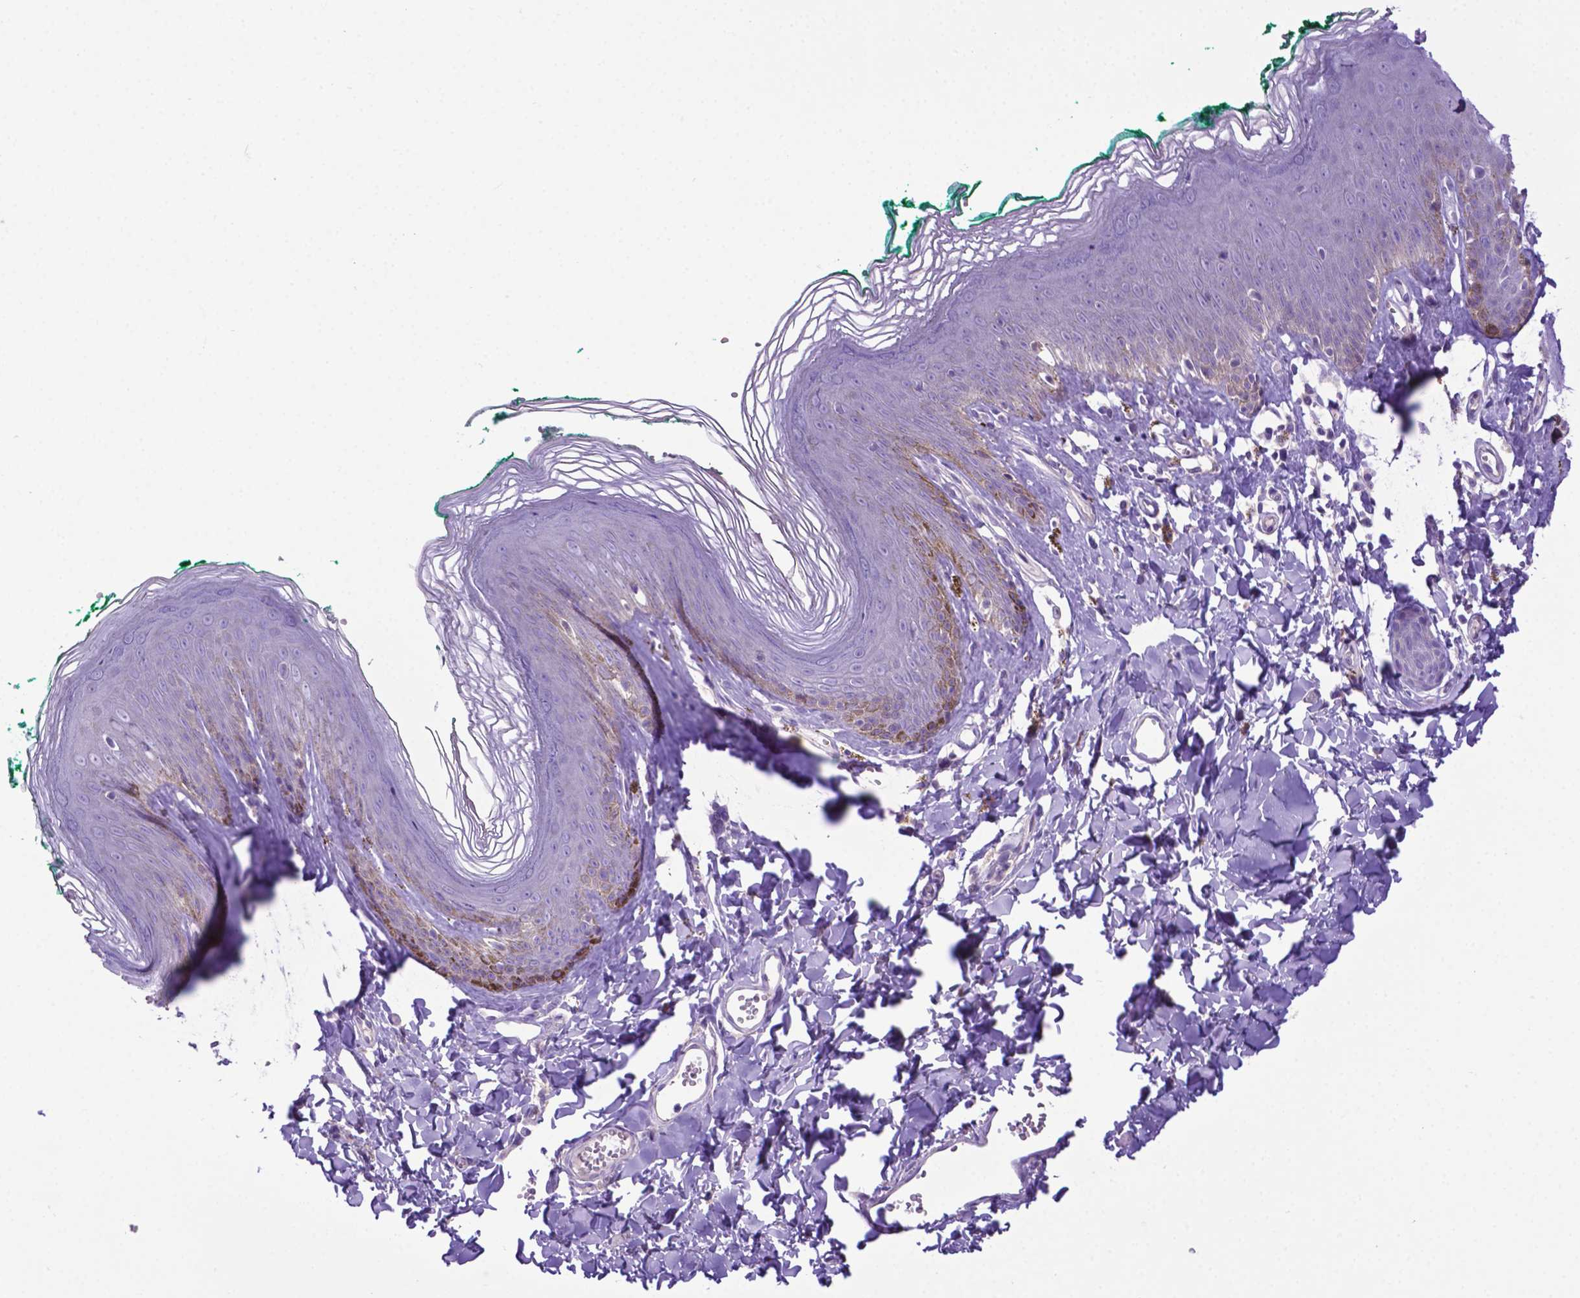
{"staining": {"intensity": "negative", "quantity": "none", "location": "none"}, "tissue": "skin", "cell_type": "Epidermal cells", "image_type": "normal", "snomed": [{"axis": "morphology", "description": "Normal tissue, NOS"}, {"axis": "topography", "description": "Vulva"}, {"axis": "topography", "description": "Peripheral nerve tissue"}], "caption": "This is an immunohistochemistry (IHC) image of unremarkable human skin. There is no expression in epidermal cells.", "gene": "ADRA2B", "patient": {"sex": "female", "age": 66}}